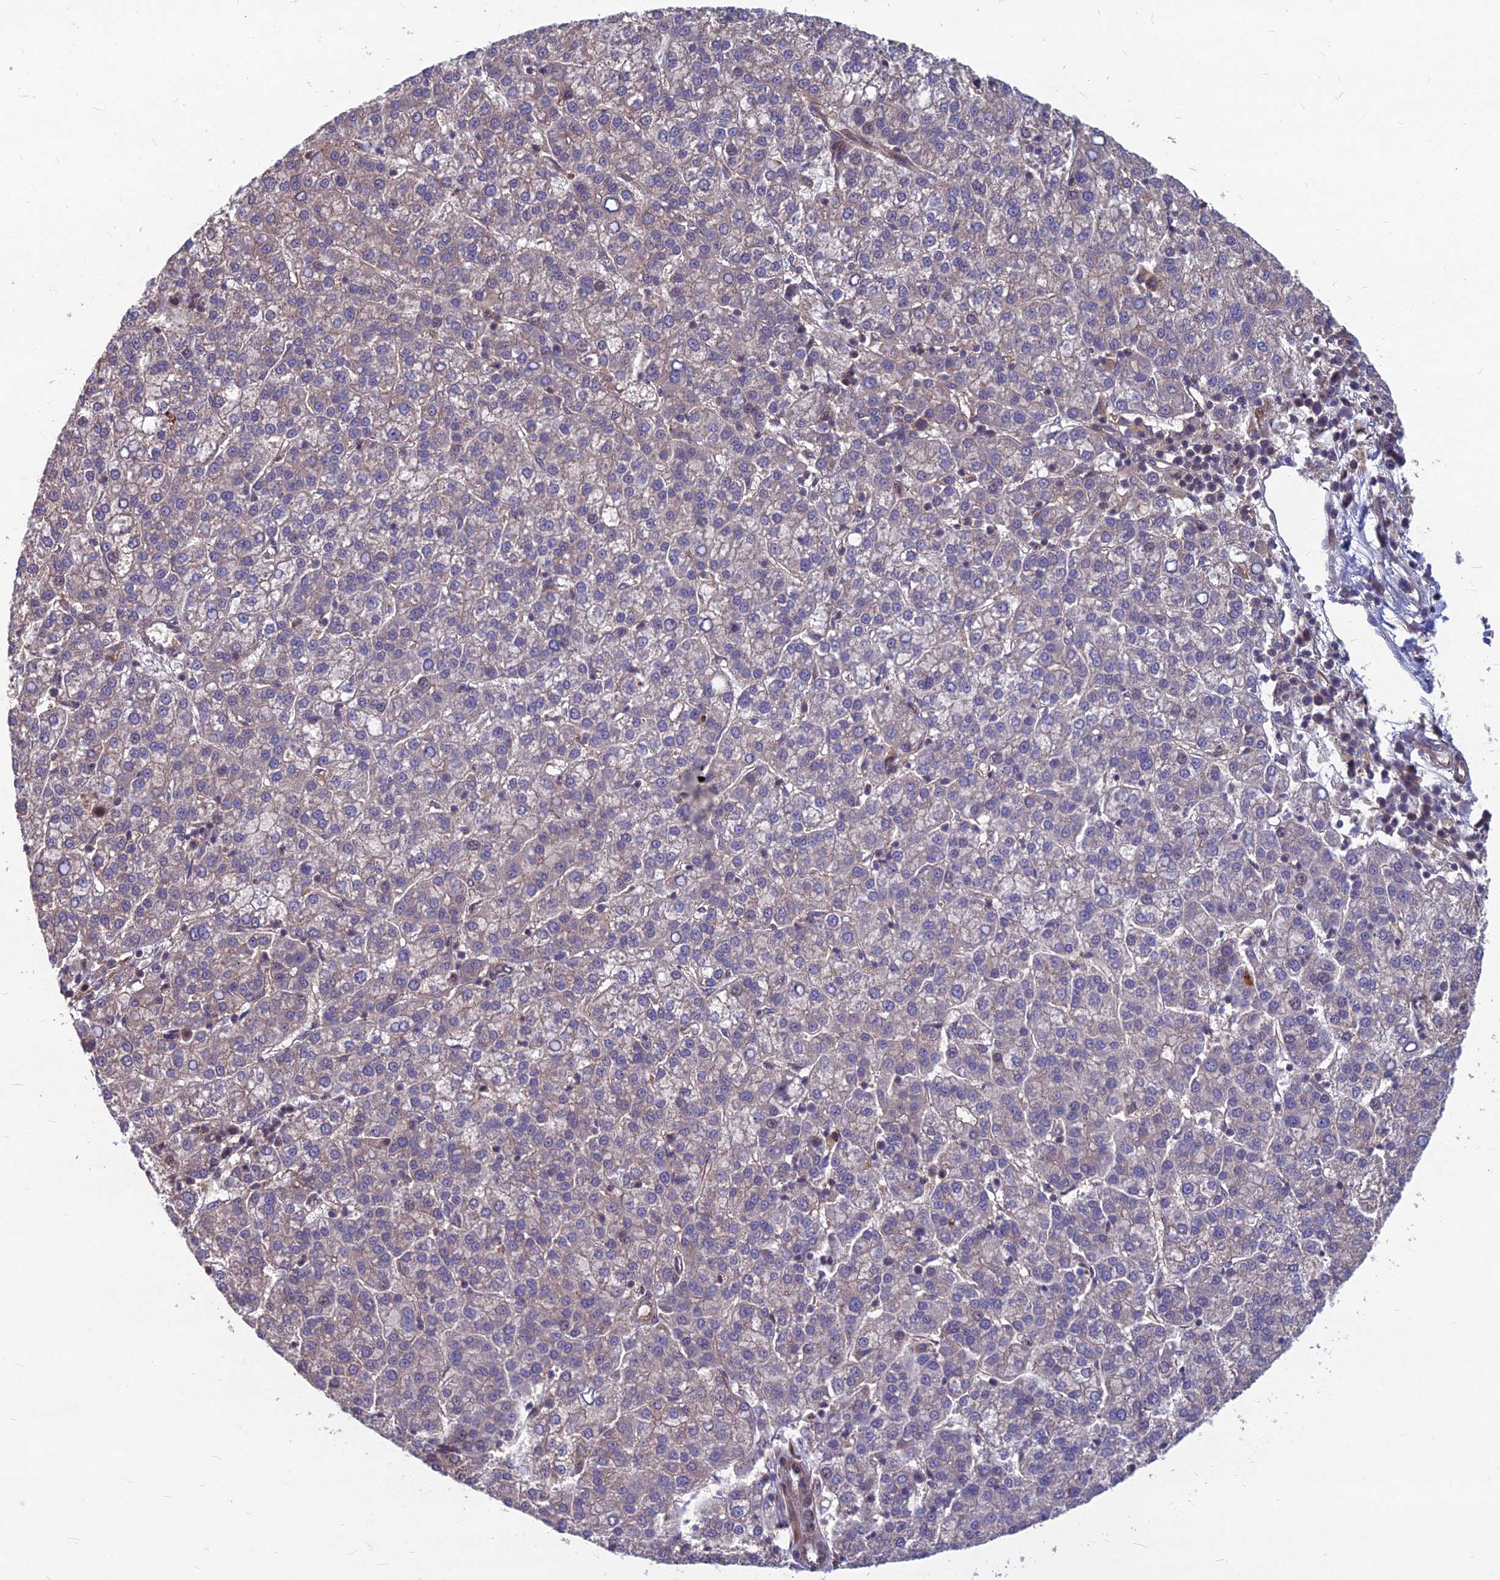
{"staining": {"intensity": "weak", "quantity": "<25%", "location": "cytoplasmic/membranous"}, "tissue": "liver cancer", "cell_type": "Tumor cells", "image_type": "cancer", "snomed": [{"axis": "morphology", "description": "Carcinoma, Hepatocellular, NOS"}, {"axis": "topography", "description": "Liver"}], "caption": "Human liver hepatocellular carcinoma stained for a protein using IHC exhibits no expression in tumor cells.", "gene": "MFSD8", "patient": {"sex": "female", "age": 58}}